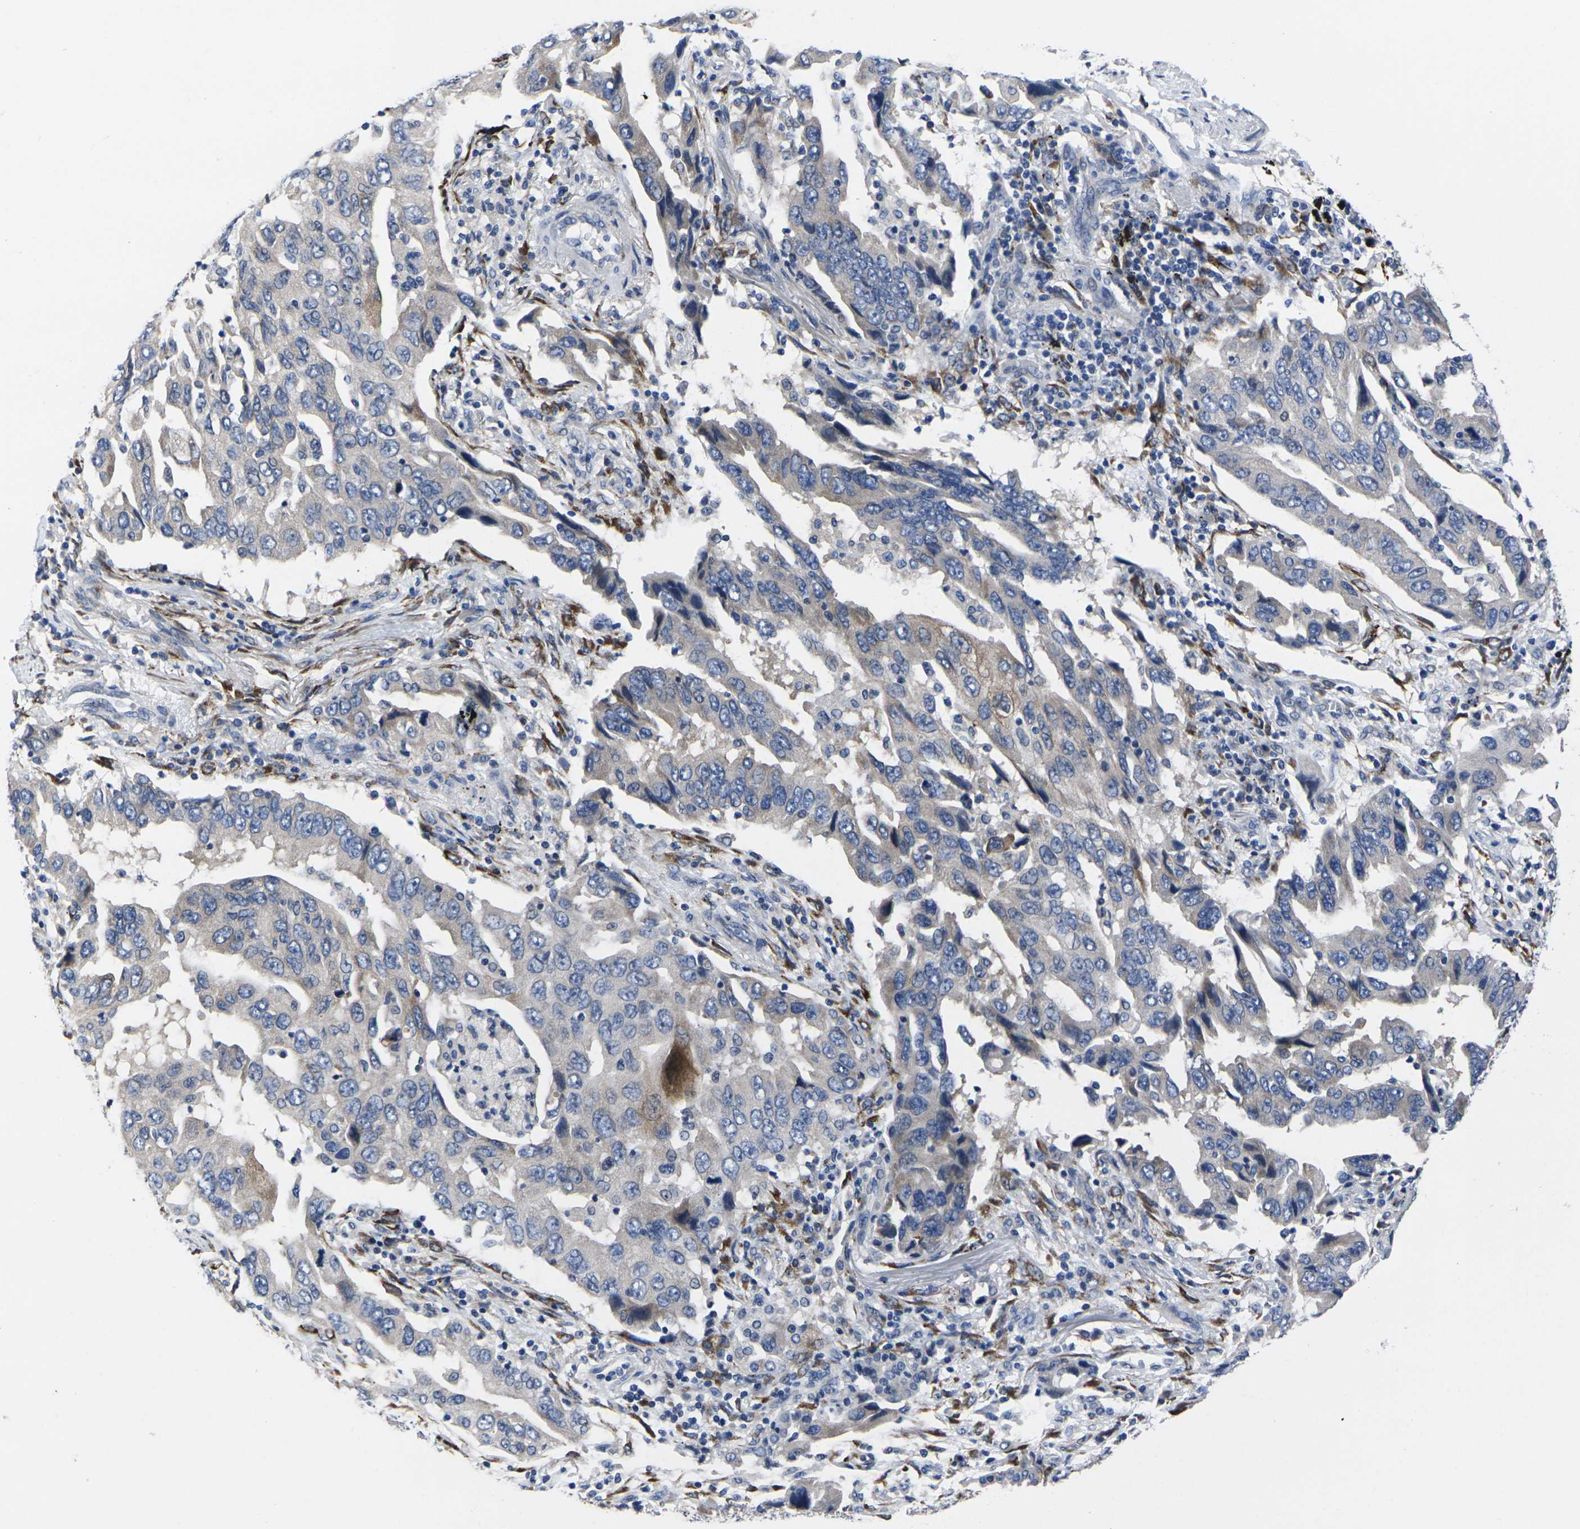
{"staining": {"intensity": "weak", "quantity": "<25%", "location": "cytoplasmic/membranous"}, "tissue": "lung cancer", "cell_type": "Tumor cells", "image_type": "cancer", "snomed": [{"axis": "morphology", "description": "Adenocarcinoma, NOS"}, {"axis": "topography", "description": "Lung"}], "caption": "Human lung adenocarcinoma stained for a protein using immunohistochemistry exhibits no staining in tumor cells.", "gene": "CYP2C8", "patient": {"sex": "female", "age": 65}}